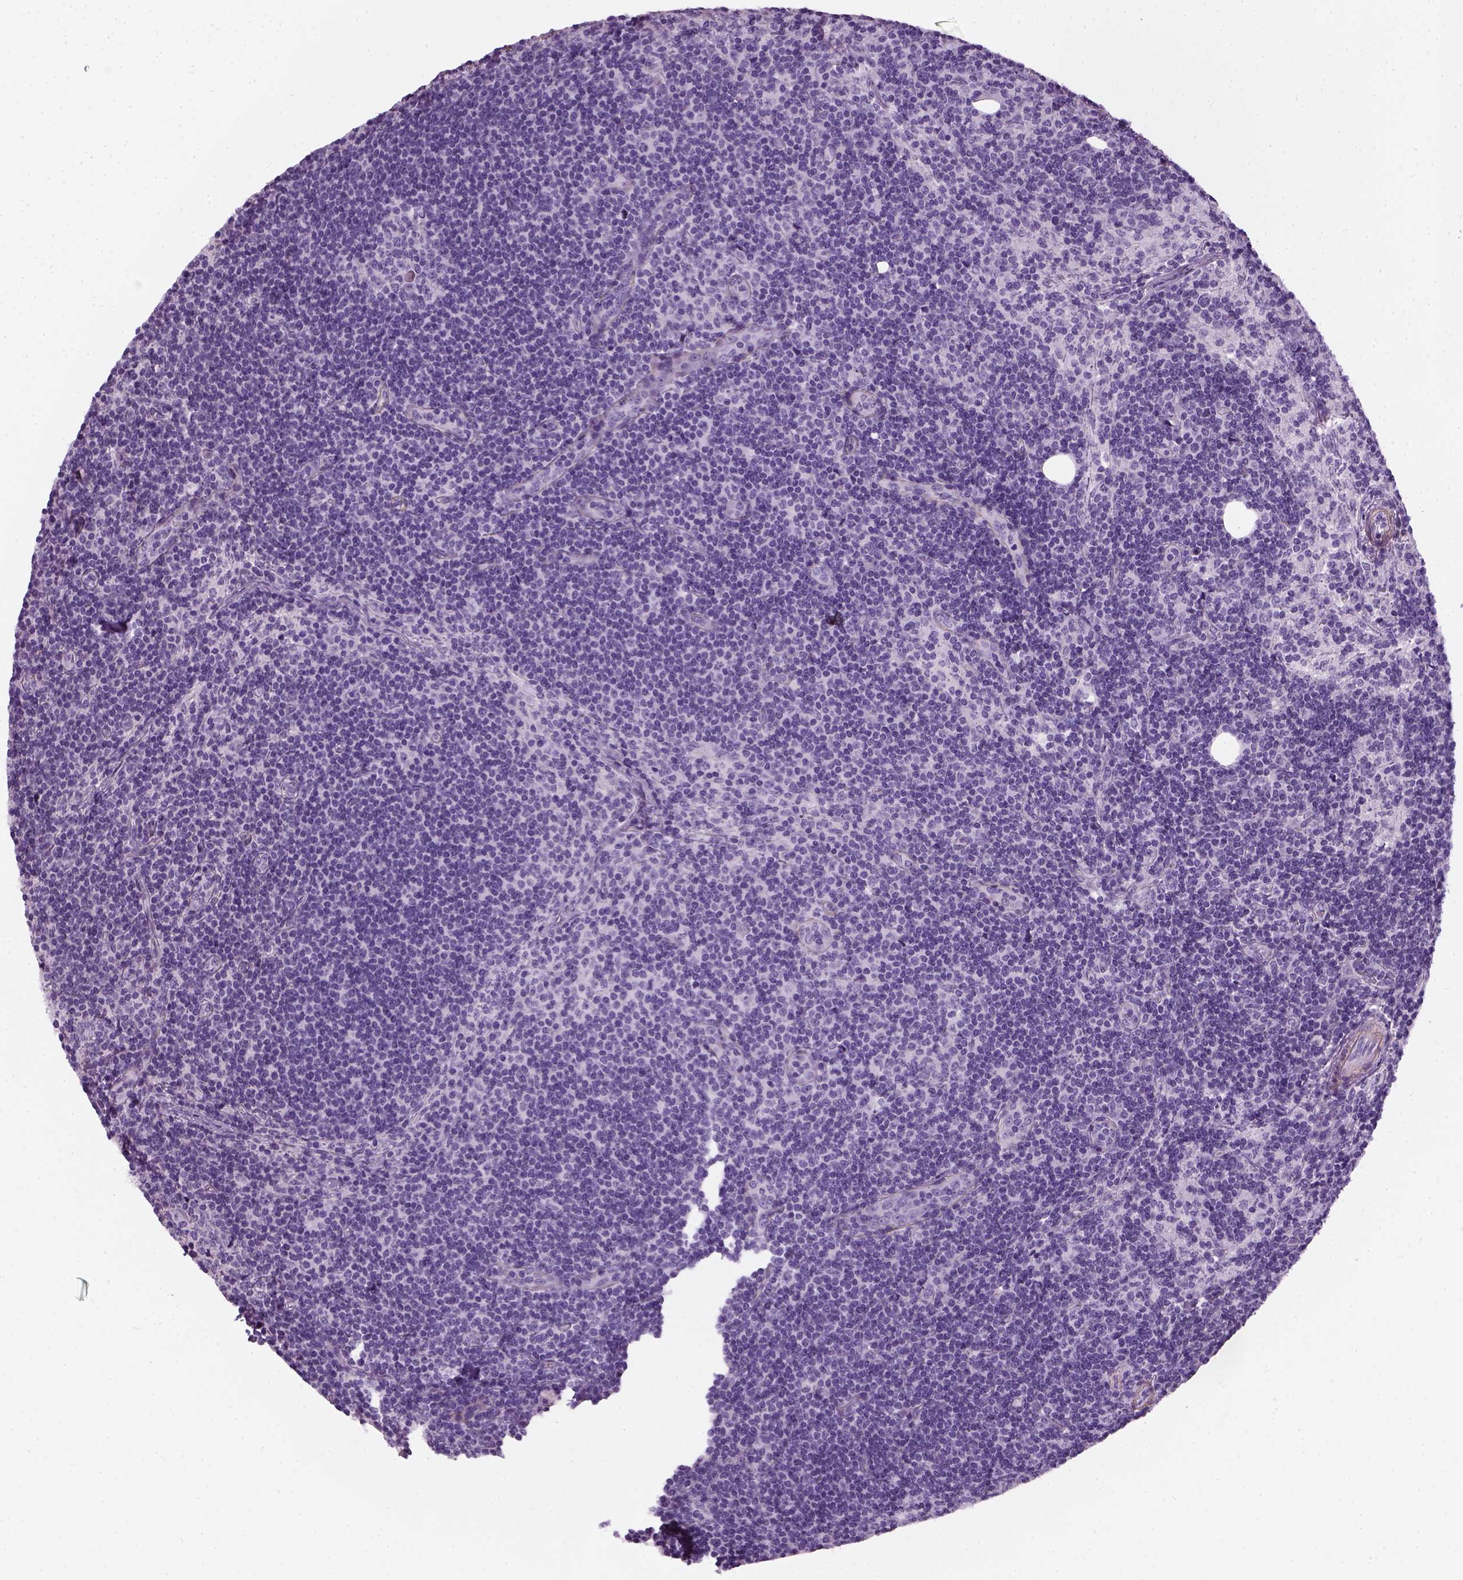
{"staining": {"intensity": "negative", "quantity": "none", "location": "none"}, "tissue": "lymph node", "cell_type": "Germinal center cells", "image_type": "normal", "snomed": [{"axis": "morphology", "description": "Normal tissue, NOS"}, {"axis": "topography", "description": "Lymph node"}], "caption": "This histopathology image is of benign lymph node stained with immunohistochemistry to label a protein in brown with the nuclei are counter-stained blue. There is no expression in germinal center cells.", "gene": "FAM161A", "patient": {"sex": "female", "age": 41}}